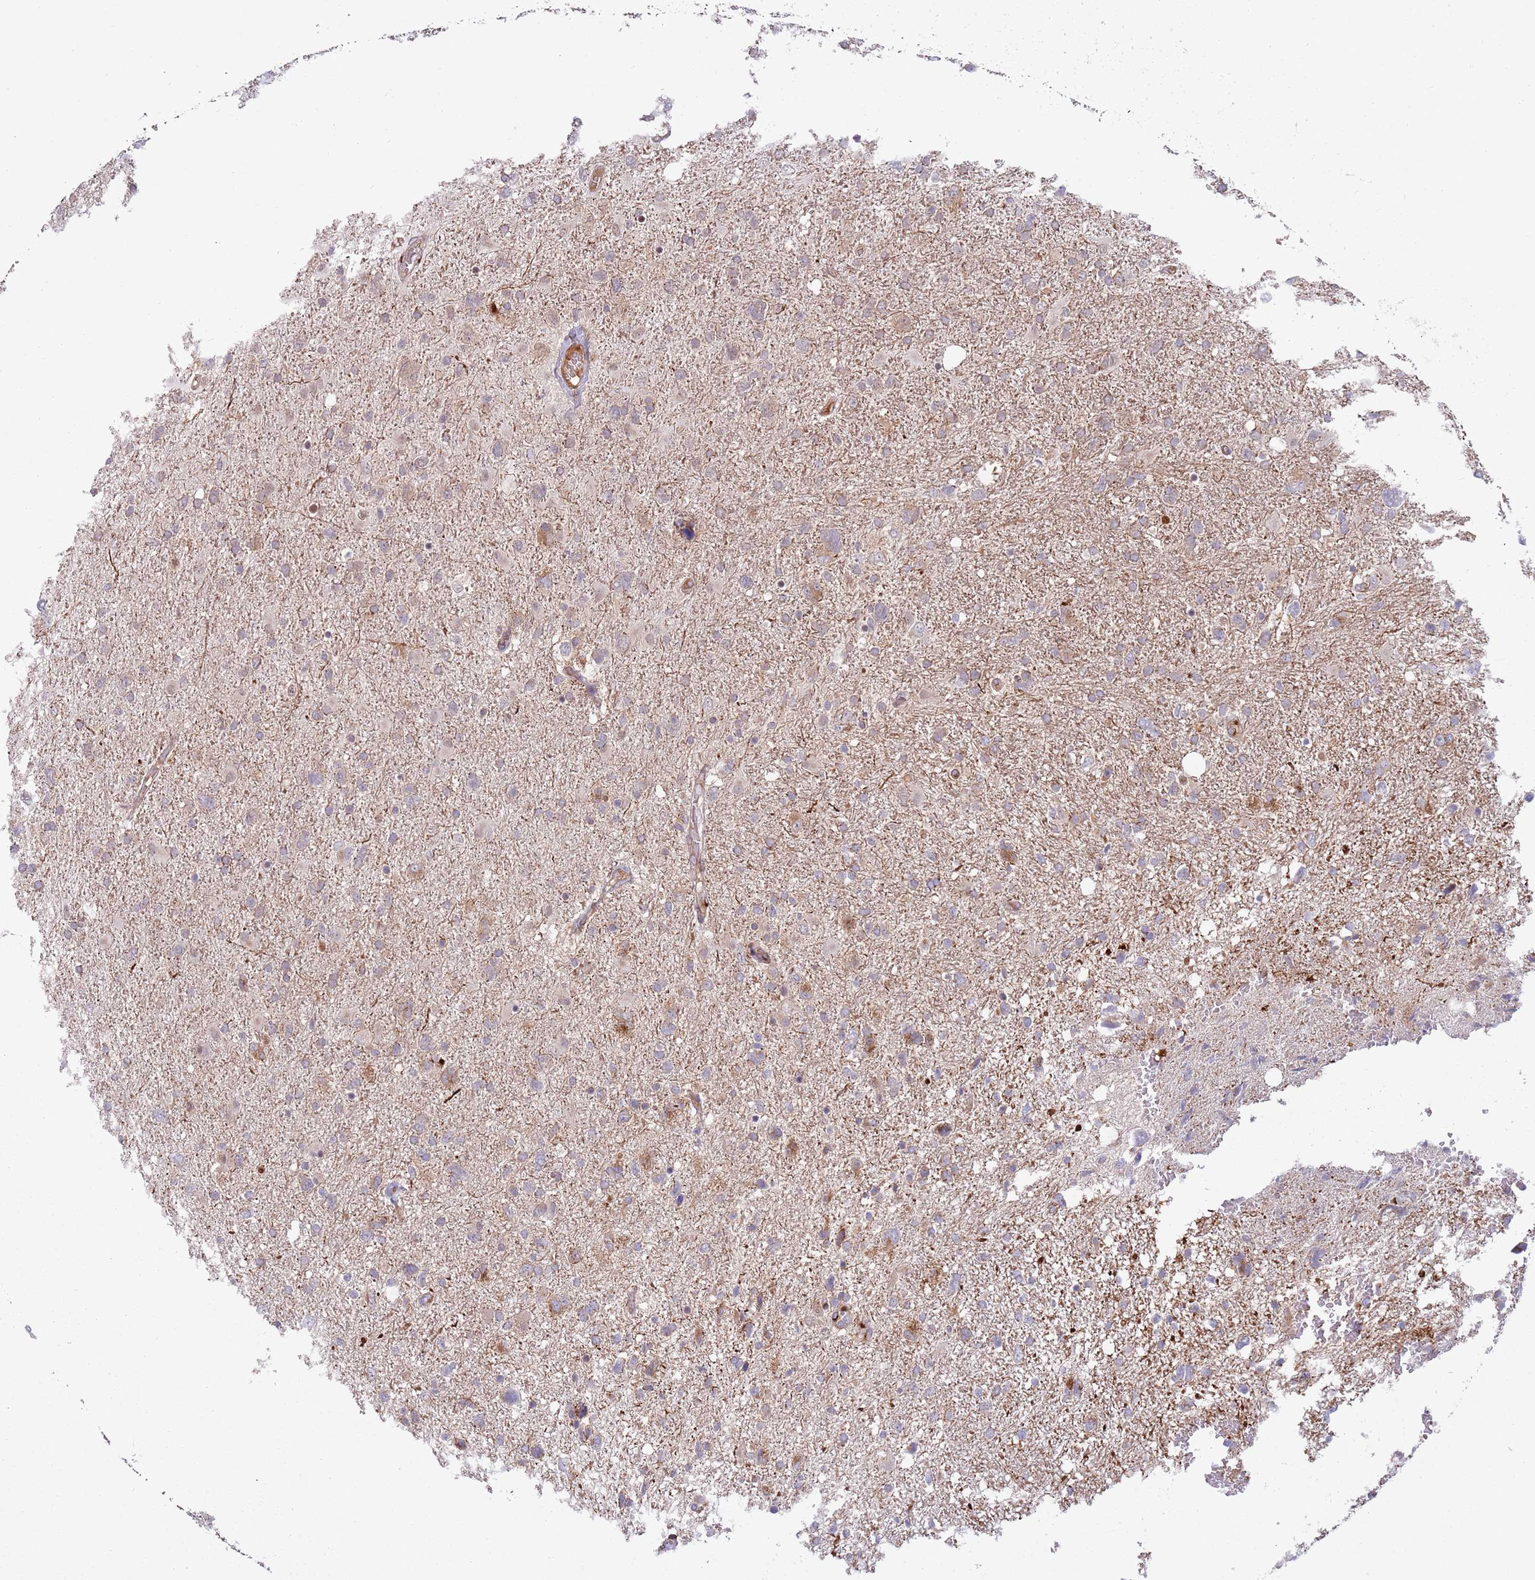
{"staining": {"intensity": "weak", "quantity": "25%-75%", "location": "cytoplasmic/membranous"}, "tissue": "glioma", "cell_type": "Tumor cells", "image_type": "cancer", "snomed": [{"axis": "morphology", "description": "Glioma, malignant, High grade"}, {"axis": "topography", "description": "Brain"}], "caption": "This photomicrograph reveals high-grade glioma (malignant) stained with IHC to label a protein in brown. The cytoplasmic/membranous of tumor cells show weak positivity for the protein. Nuclei are counter-stained blue.", "gene": "BTBD7", "patient": {"sex": "male", "age": 61}}